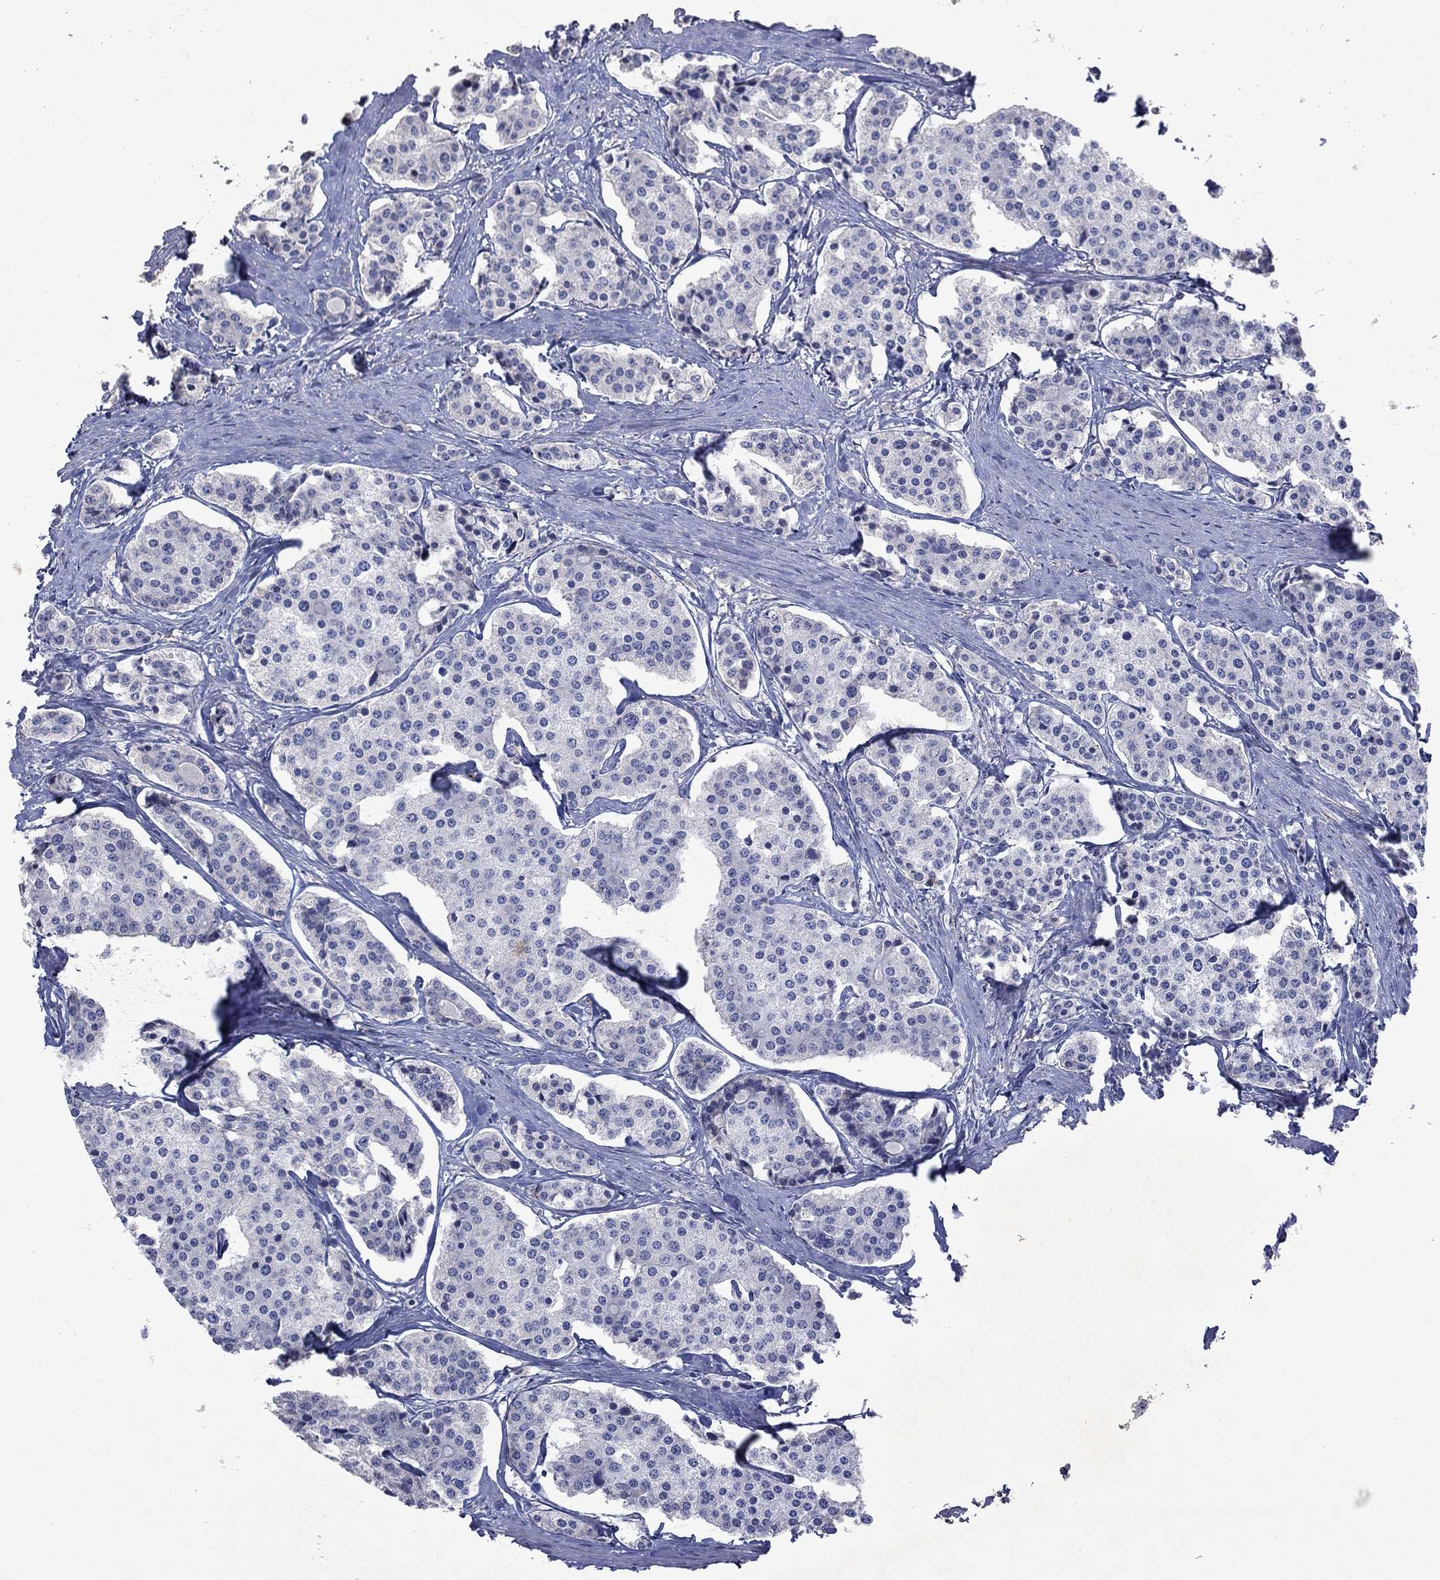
{"staining": {"intensity": "negative", "quantity": "none", "location": "none"}, "tissue": "carcinoid", "cell_type": "Tumor cells", "image_type": "cancer", "snomed": [{"axis": "morphology", "description": "Carcinoid, malignant, NOS"}, {"axis": "topography", "description": "Small intestine"}], "caption": "Immunohistochemical staining of human carcinoid reveals no significant positivity in tumor cells.", "gene": "TMEM97", "patient": {"sex": "female", "age": 65}}